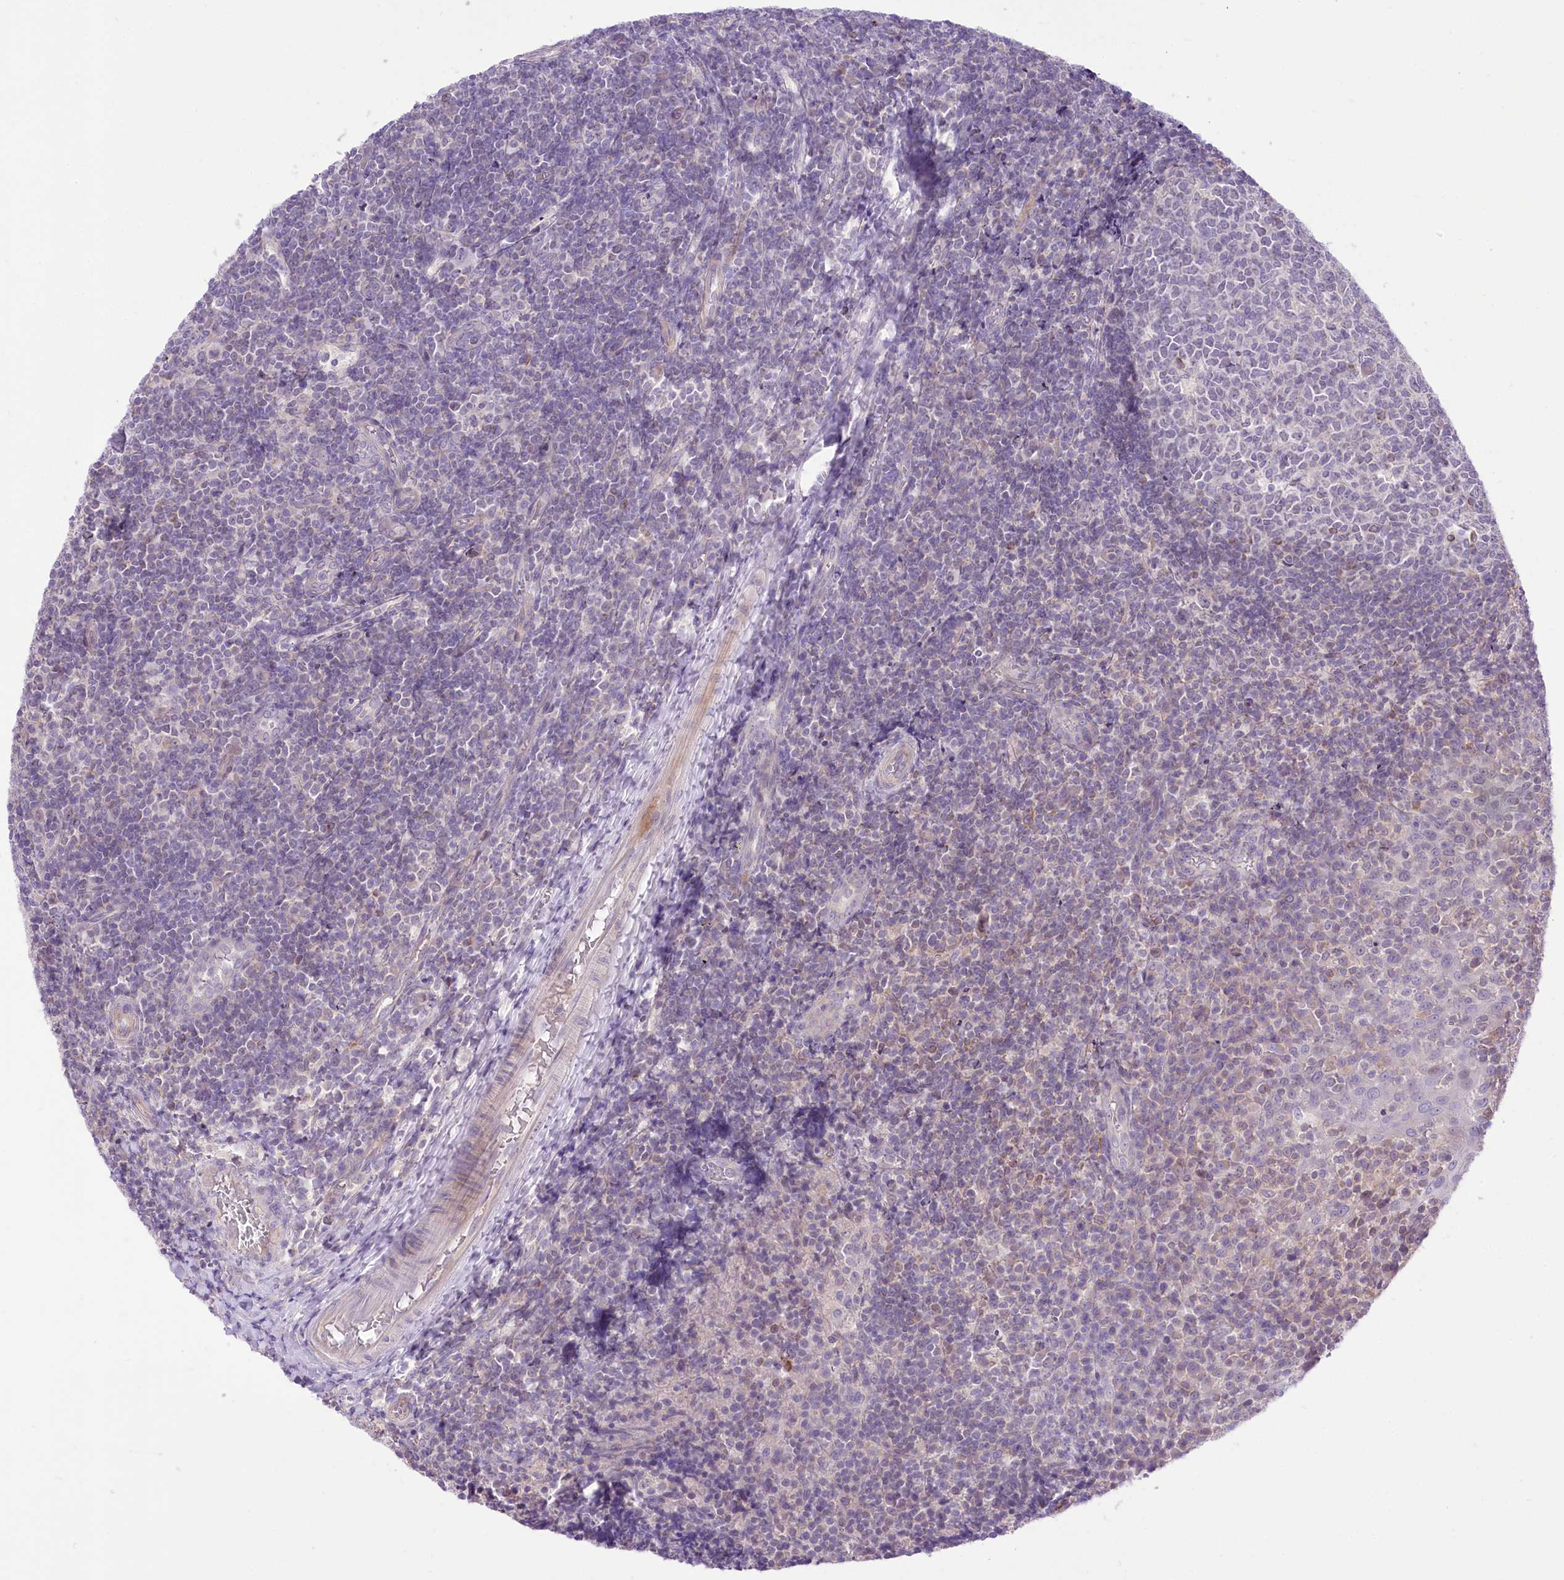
{"staining": {"intensity": "negative", "quantity": "none", "location": "none"}, "tissue": "tonsil", "cell_type": "Germinal center cells", "image_type": "normal", "snomed": [{"axis": "morphology", "description": "Normal tissue, NOS"}, {"axis": "topography", "description": "Tonsil"}], "caption": "Image shows no significant protein expression in germinal center cells of benign tonsil.", "gene": "HELT", "patient": {"sex": "female", "age": 19}}